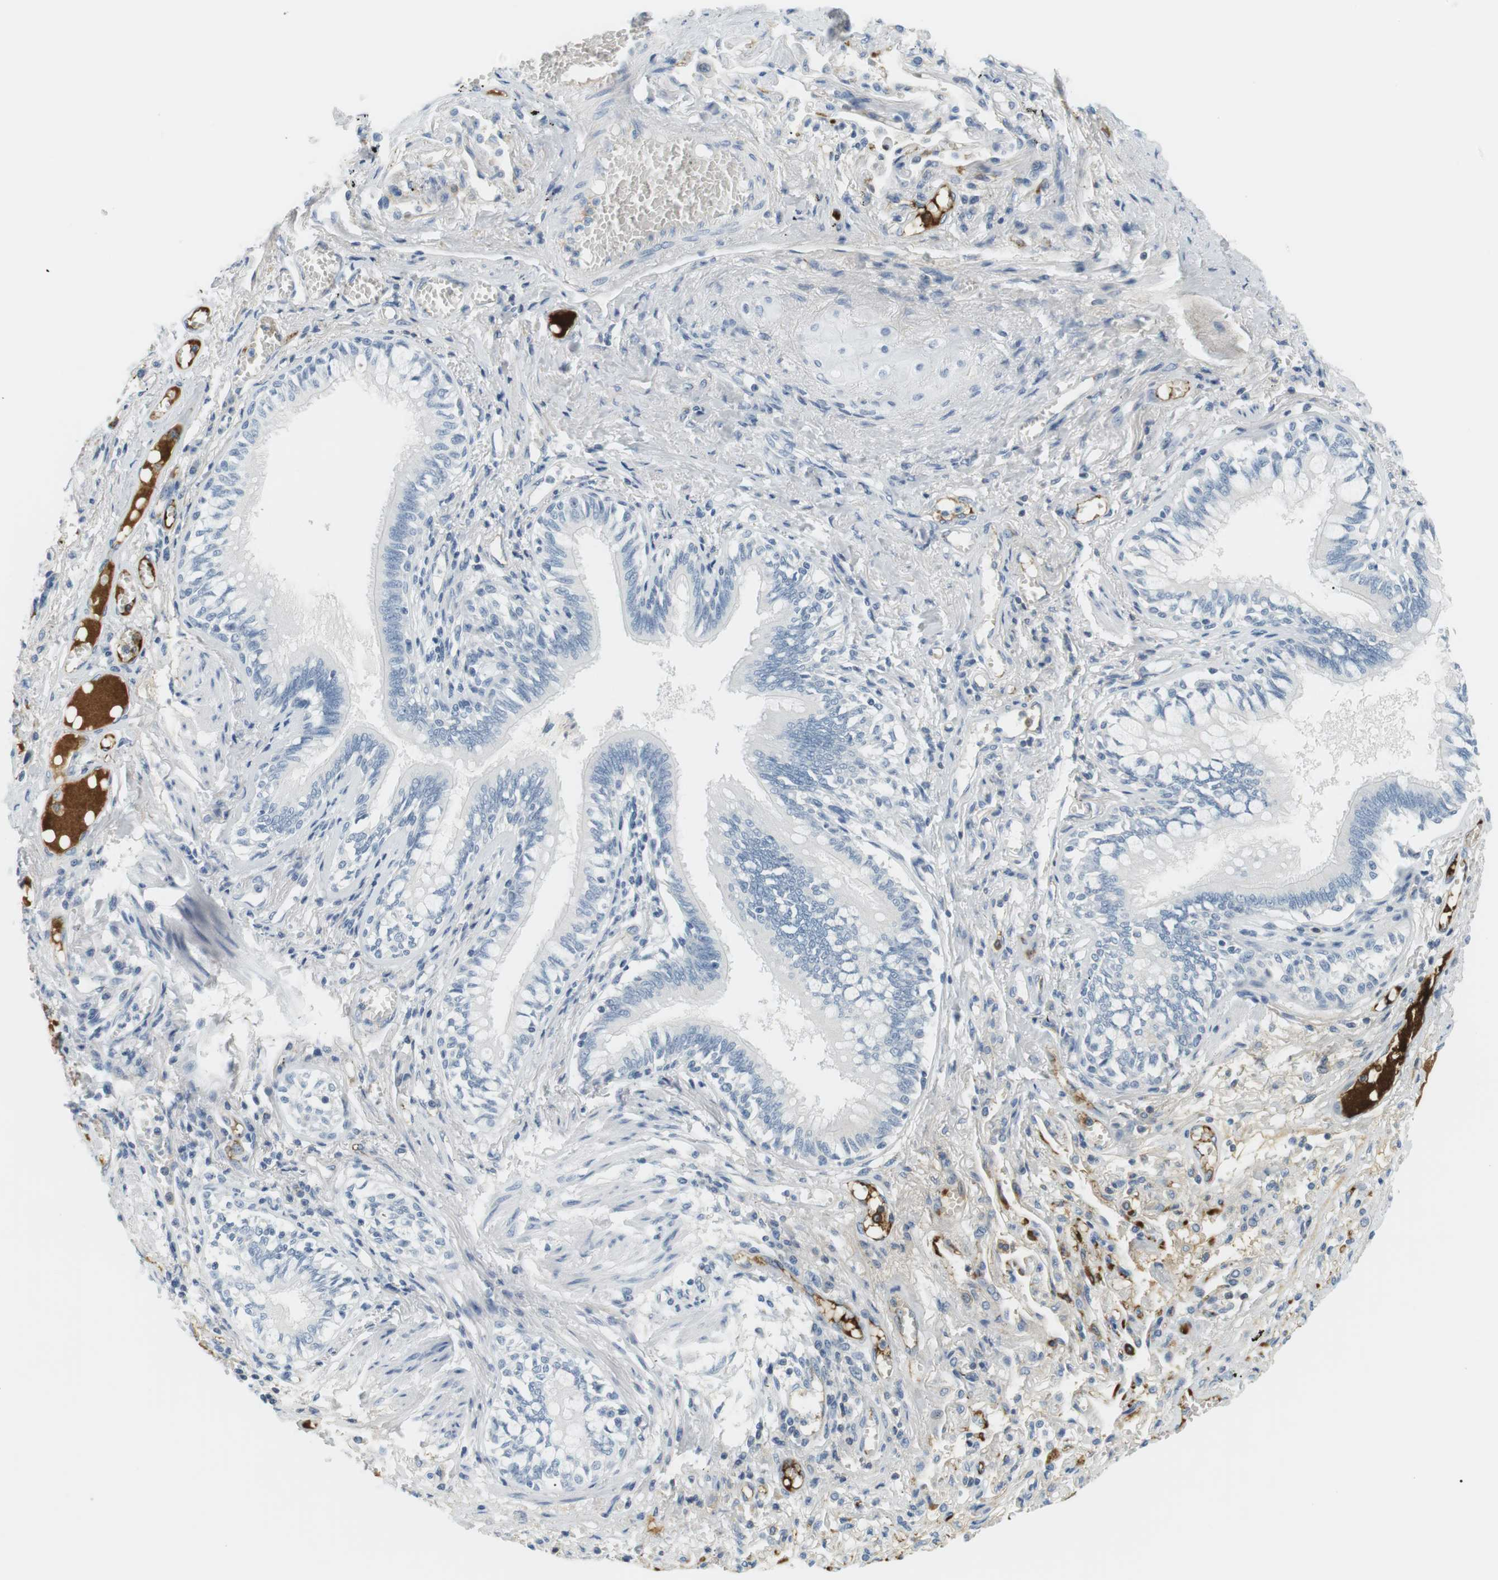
{"staining": {"intensity": "negative", "quantity": "none", "location": "none"}, "tissue": "bronchus", "cell_type": "Respiratory epithelial cells", "image_type": "normal", "snomed": [{"axis": "morphology", "description": "Normal tissue, NOS"}, {"axis": "morphology", "description": "Inflammation, NOS"}, {"axis": "topography", "description": "Cartilage tissue"}, {"axis": "topography", "description": "Lung"}], "caption": "A micrograph of bronchus stained for a protein reveals no brown staining in respiratory epithelial cells.", "gene": "APOB", "patient": {"sex": "male", "age": 71}}